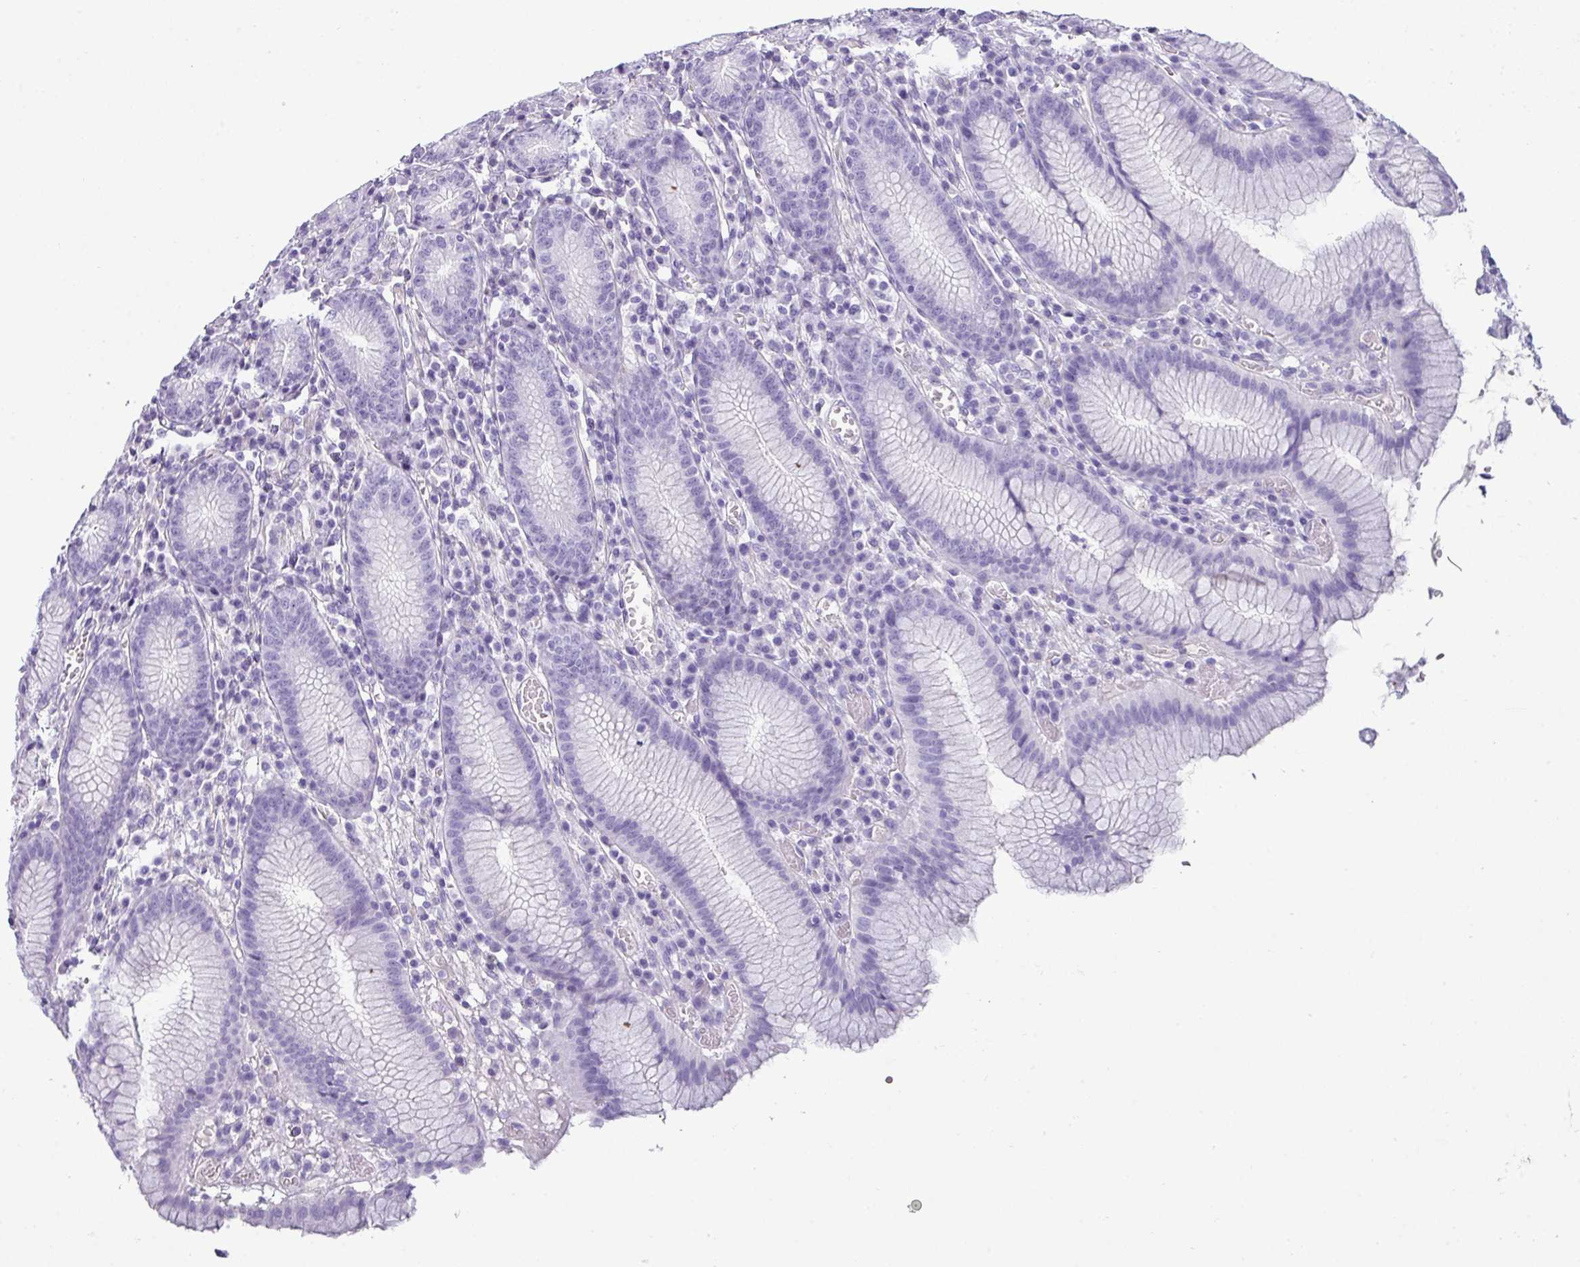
{"staining": {"intensity": "negative", "quantity": "none", "location": "none"}, "tissue": "stomach", "cell_type": "Glandular cells", "image_type": "normal", "snomed": [{"axis": "morphology", "description": "Normal tissue, NOS"}, {"axis": "topography", "description": "Stomach"}], "caption": "The histopathology image demonstrates no staining of glandular cells in normal stomach.", "gene": "VCX2", "patient": {"sex": "male", "age": 55}}